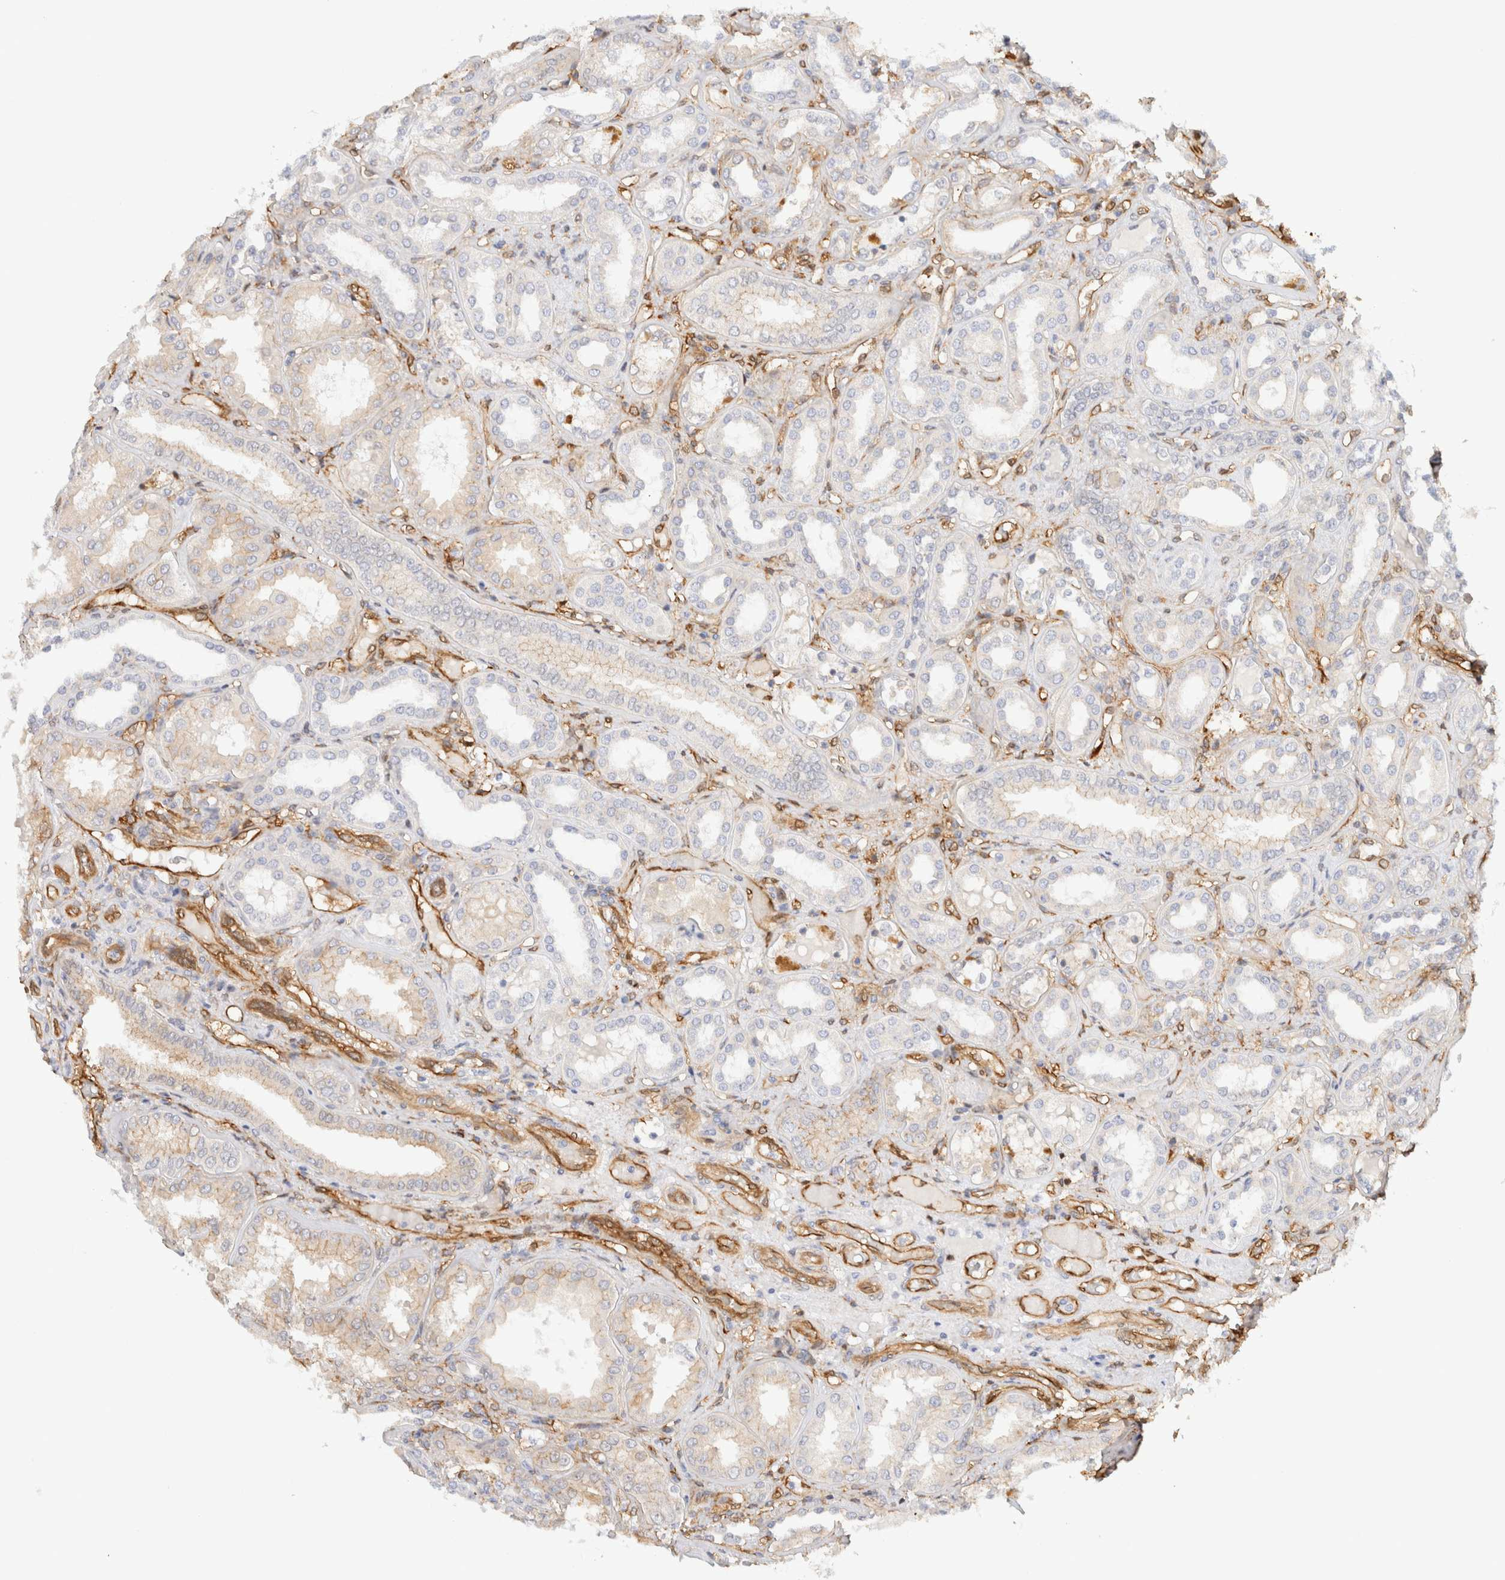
{"staining": {"intensity": "negative", "quantity": "none", "location": "none"}, "tissue": "kidney", "cell_type": "Cells in glomeruli", "image_type": "normal", "snomed": [{"axis": "morphology", "description": "Normal tissue, NOS"}, {"axis": "topography", "description": "Kidney"}], "caption": "Immunohistochemical staining of normal kidney displays no significant staining in cells in glomeruli.", "gene": "LMCD1", "patient": {"sex": "female", "age": 56}}